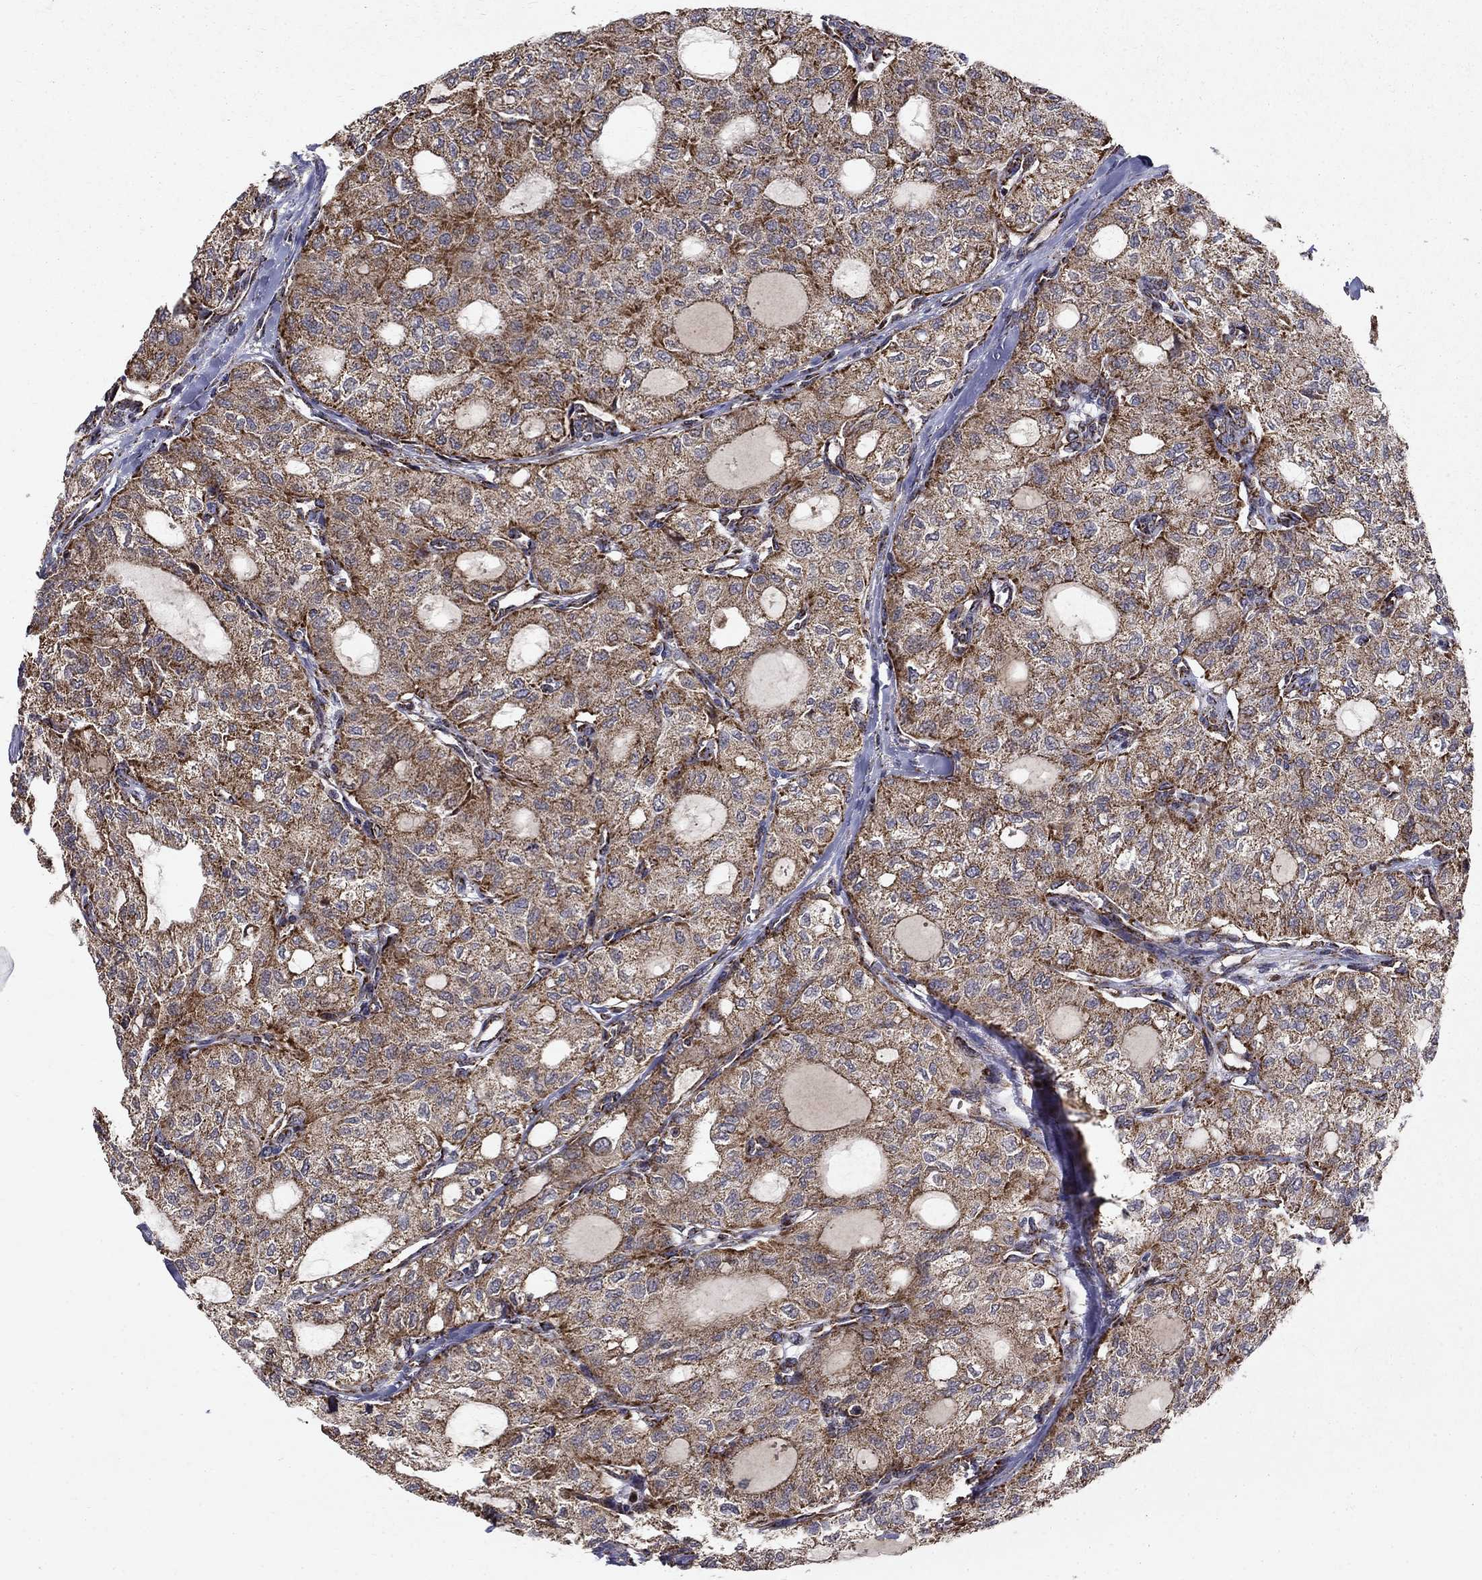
{"staining": {"intensity": "moderate", "quantity": "25%-75%", "location": "cytoplasmic/membranous"}, "tissue": "thyroid cancer", "cell_type": "Tumor cells", "image_type": "cancer", "snomed": [{"axis": "morphology", "description": "Follicular adenoma carcinoma, NOS"}, {"axis": "topography", "description": "Thyroid gland"}], "caption": "Thyroid follicular adenoma carcinoma tissue exhibits moderate cytoplasmic/membranous positivity in about 25%-75% of tumor cells, visualized by immunohistochemistry. The protein of interest is stained brown, and the nuclei are stained in blue (DAB (3,3'-diaminobenzidine) IHC with brightfield microscopy, high magnification).", "gene": "NDUFS8", "patient": {"sex": "male", "age": 75}}